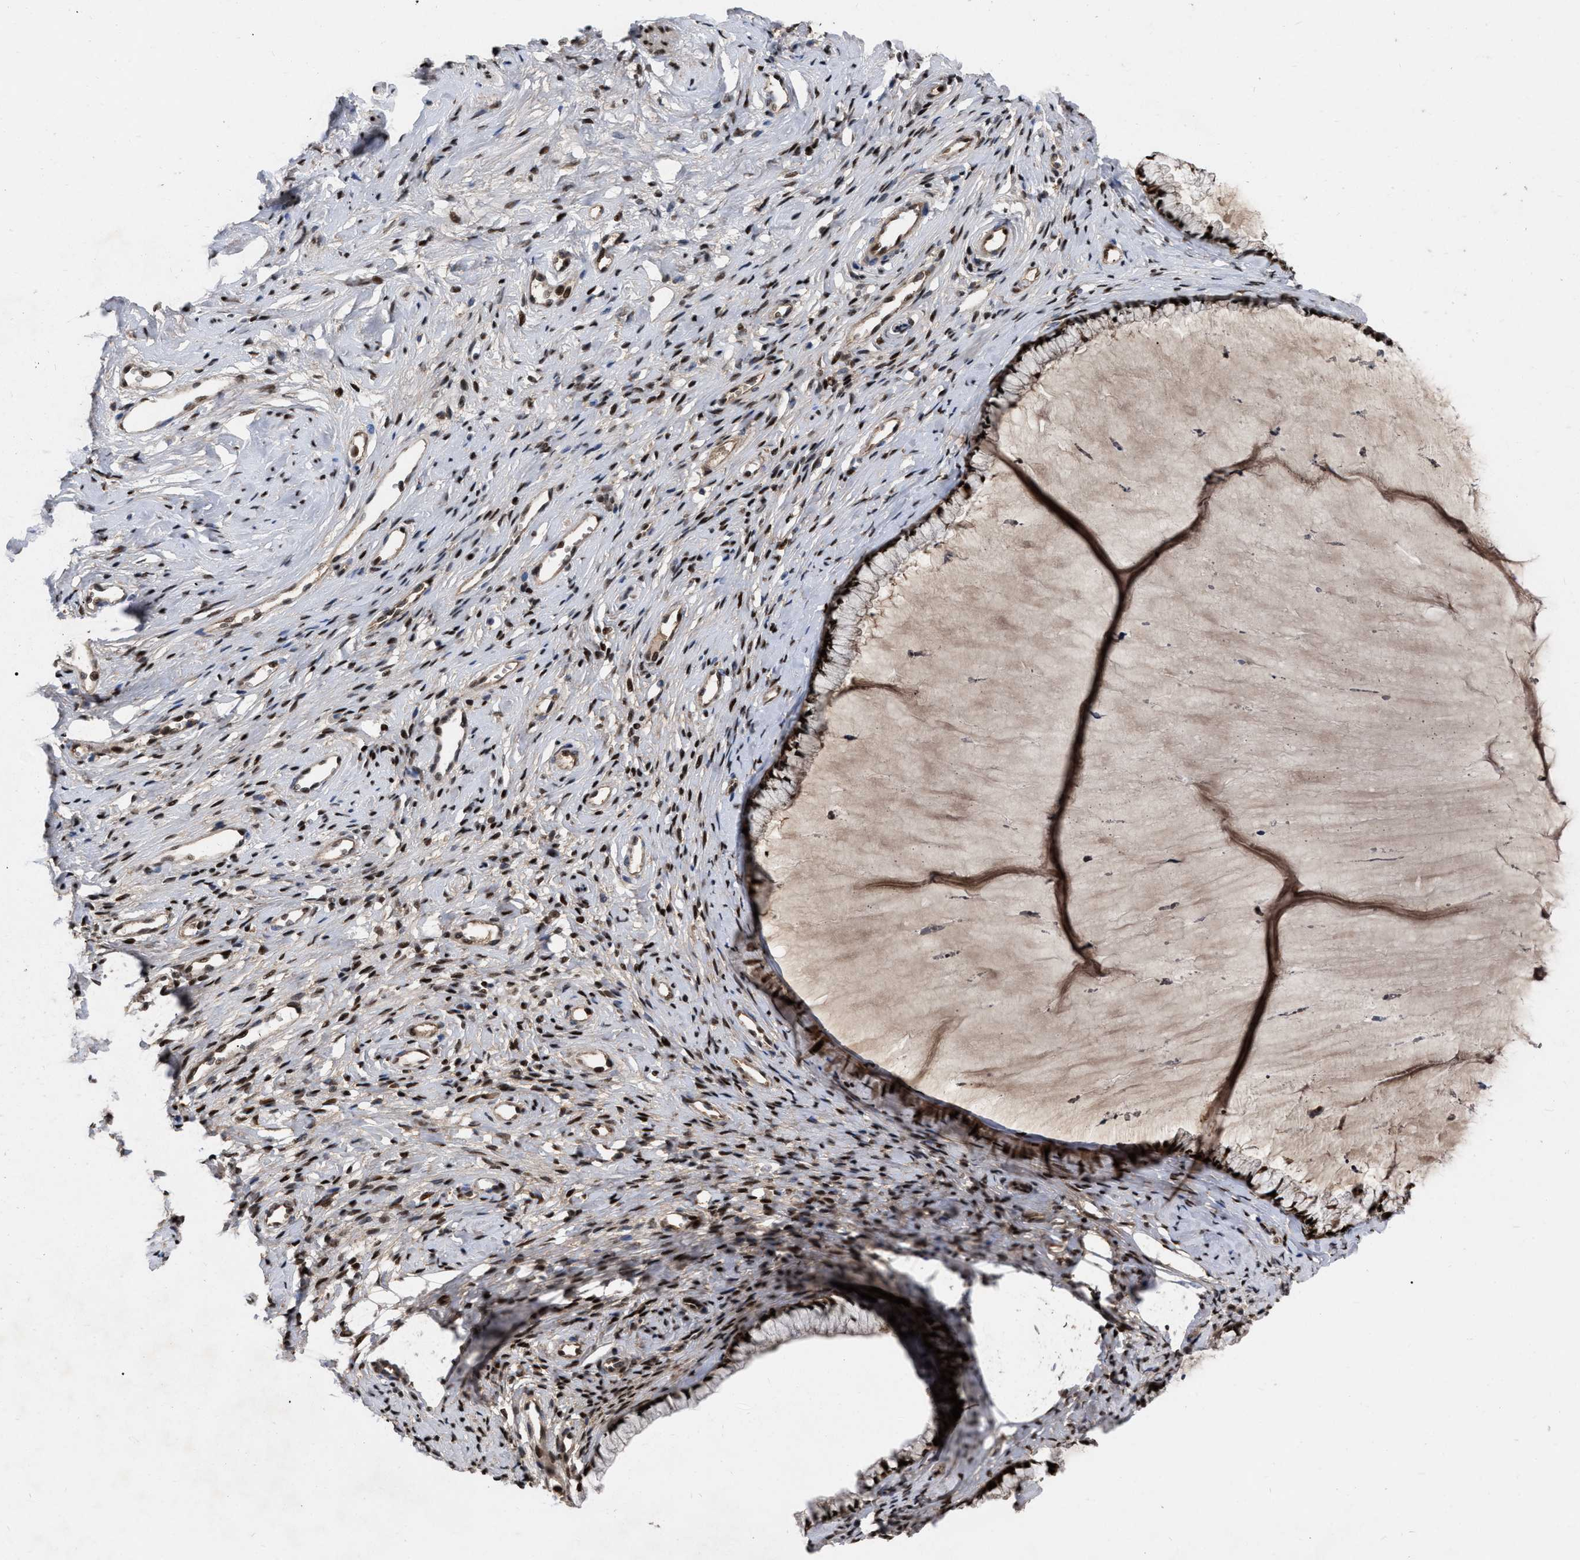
{"staining": {"intensity": "strong", "quantity": "25%-75%", "location": "cytoplasmic/membranous,nuclear"}, "tissue": "cervix", "cell_type": "Glandular cells", "image_type": "normal", "snomed": [{"axis": "morphology", "description": "Normal tissue, NOS"}, {"axis": "topography", "description": "Cervix"}], "caption": "DAB immunohistochemical staining of unremarkable human cervix exhibits strong cytoplasmic/membranous,nuclear protein staining in approximately 25%-75% of glandular cells.", "gene": "MDM4", "patient": {"sex": "female", "age": 77}}